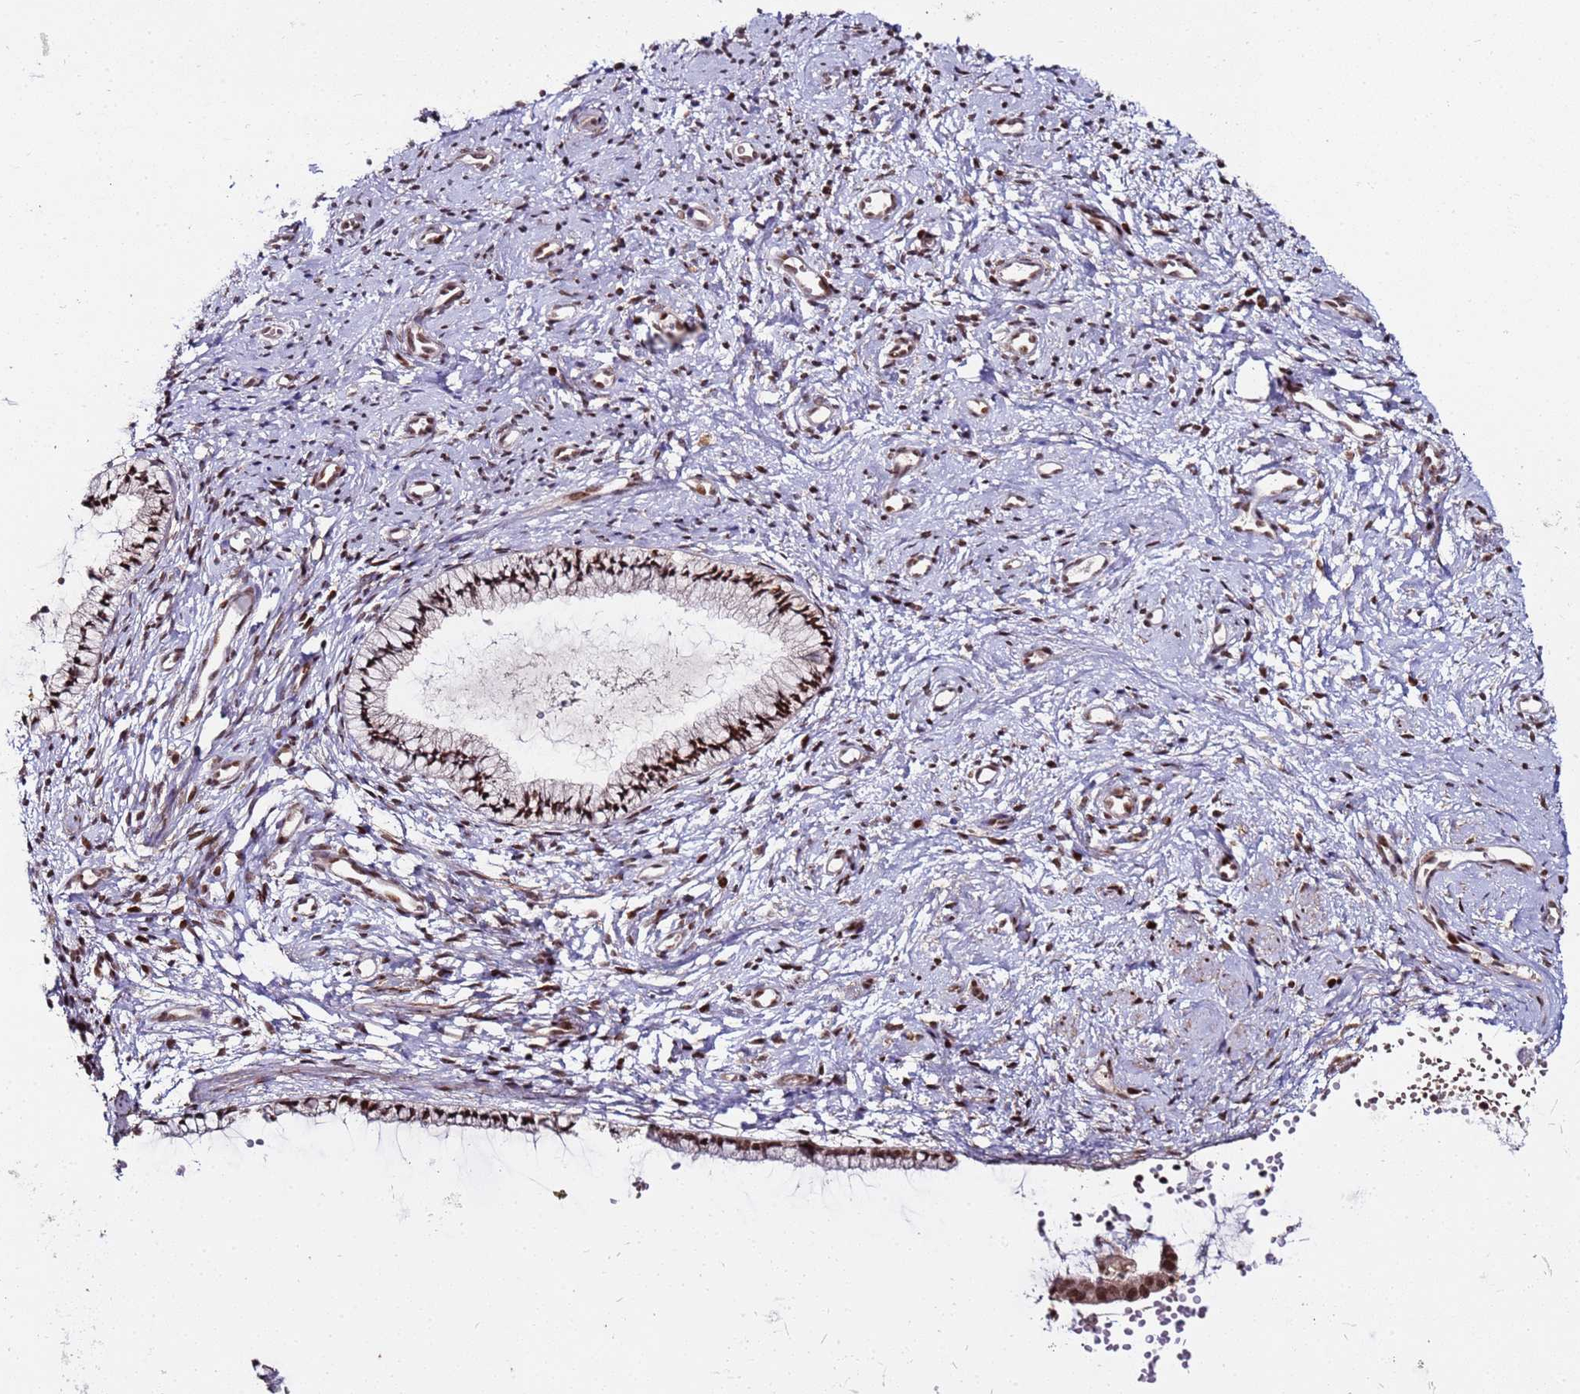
{"staining": {"intensity": "moderate", "quantity": ">75%", "location": "nuclear"}, "tissue": "cervix", "cell_type": "Glandular cells", "image_type": "normal", "snomed": [{"axis": "morphology", "description": "Normal tissue, NOS"}, {"axis": "topography", "description": "Cervix"}], "caption": "Protein staining of benign cervix shows moderate nuclear expression in approximately >75% of glandular cells. (DAB IHC with brightfield microscopy, high magnification).", "gene": "PPM1H", "patient": {"sex": "female", "age": 57}}